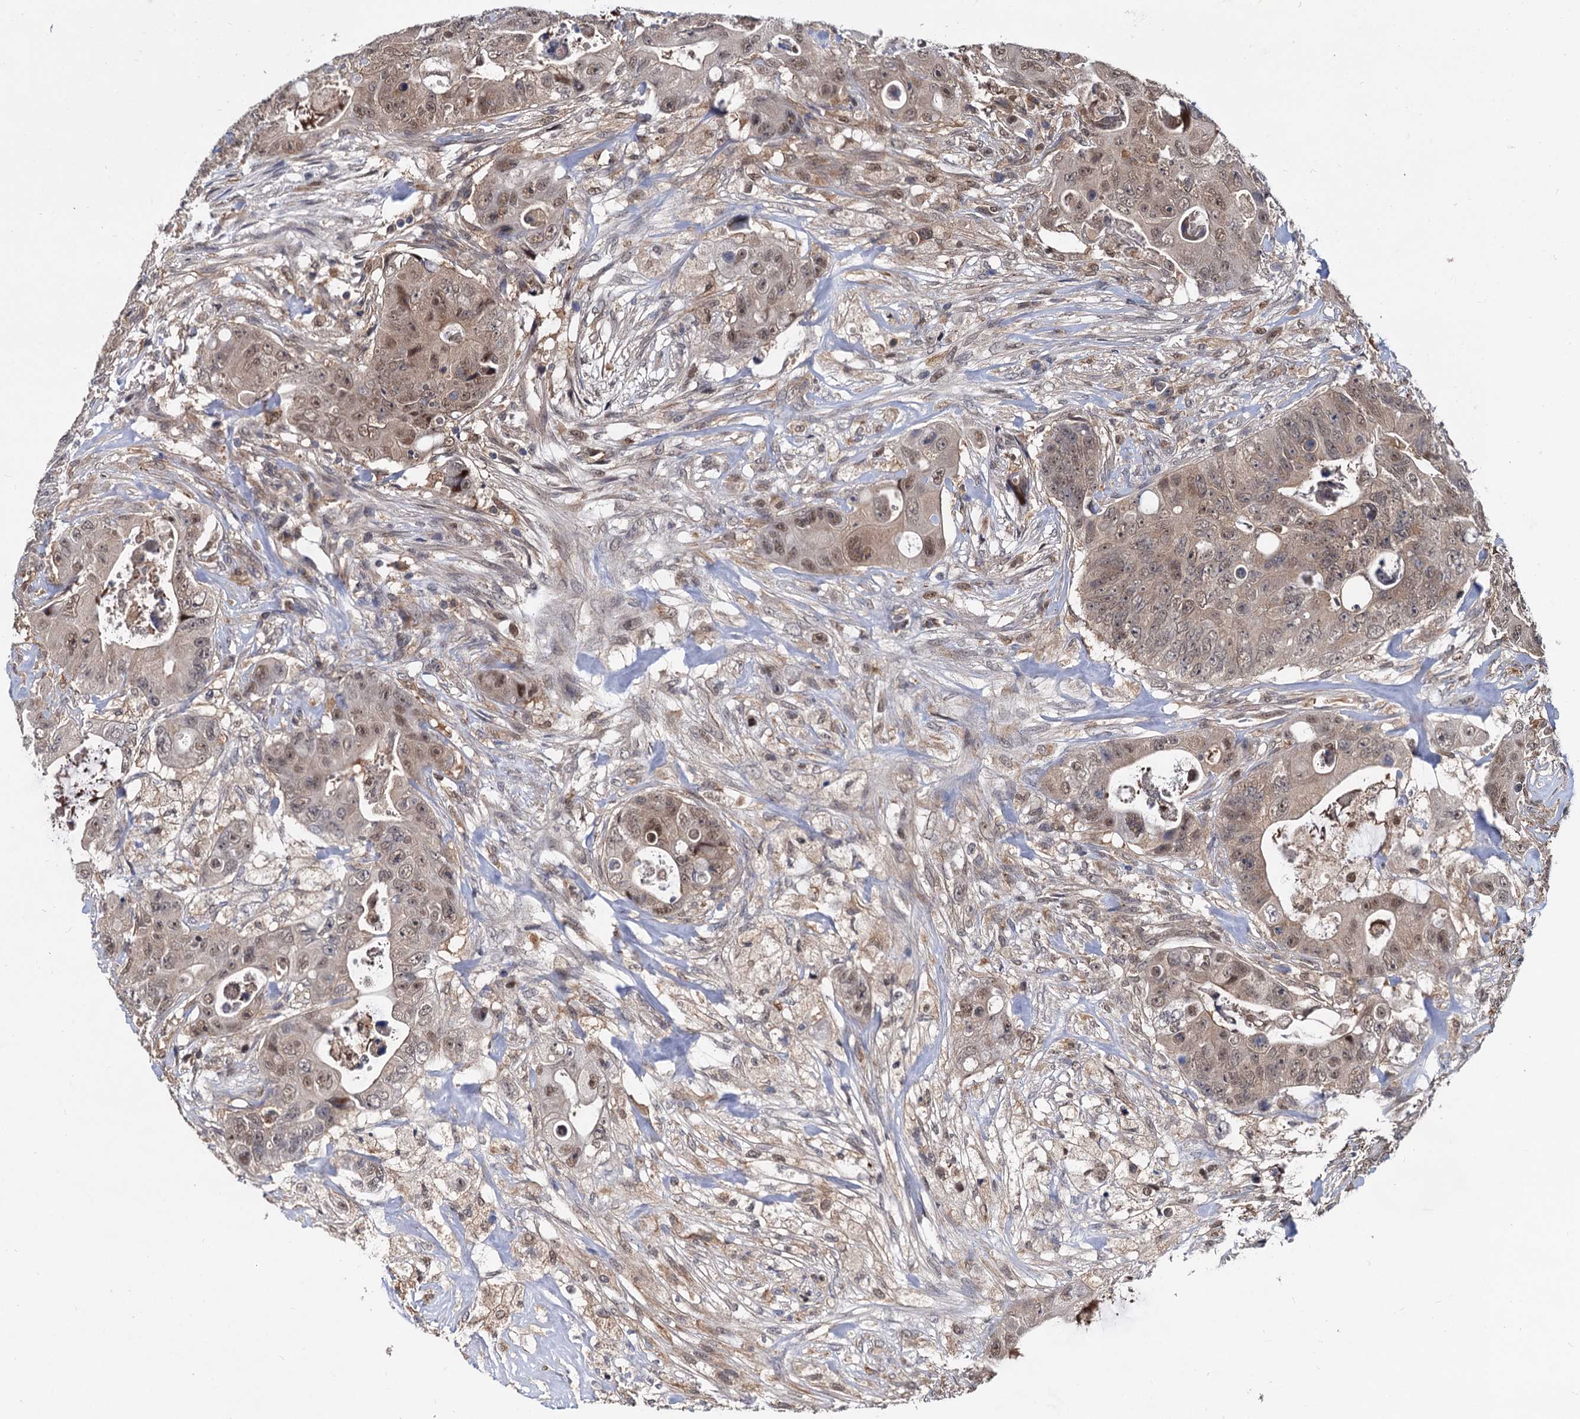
{"staining": {"intensity": "moderate", "quantity": "25%-75%", "location": "nuclear"}, "tissue": "colorectal cancer", "cell_type": "Tumor cells", "image_type": "cancer", "snomed": [{"axis": "morphology", "description": "Adenocarcinoma, NOS"}, {"axis": "topography", "description": "Colon"}], "caption": "An image showing moderate nuclear staining in approximately 25%-75% of tumor cells in colorectal cancer (adenocarcinoma), as visualized by brown immunohistochemical staining.", "gene": "PSMD4", "patient": {"sex": "female", "age": 46}}